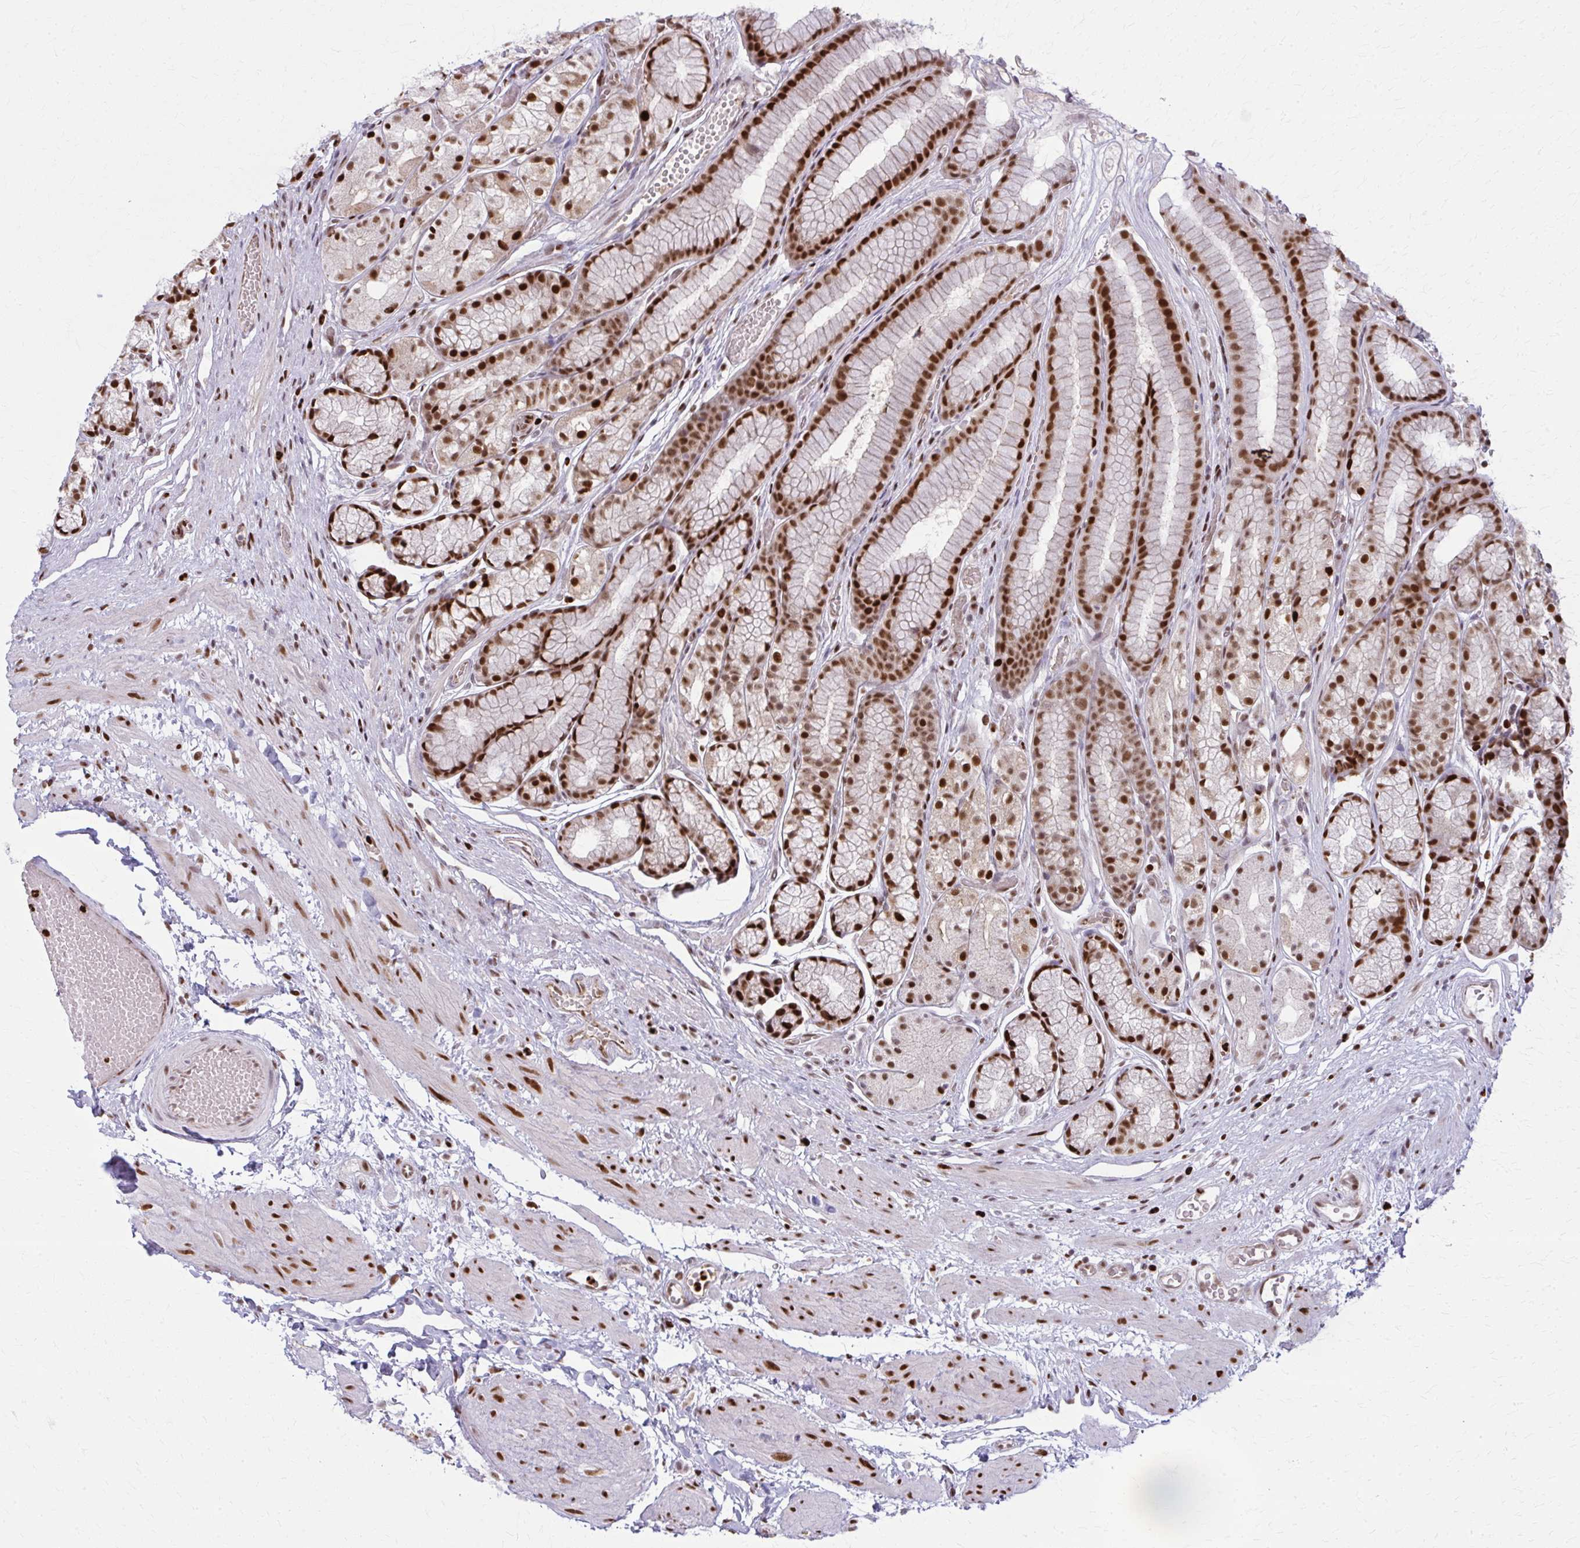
{"staining": {"intensity": "strong", "quantity": ">75%", "location": "cytoplasmic/membranous,nuclear"}, "tissue": "stomach", "cell_type": "Glandular cells", "image_type": "normal", "snomed": [{"axis": "morphology", "description": "Normal tissue, NOS"}, {"axis": "topography", "description": "Smooth muscle"}, {"axis": "topography", "description": "Stomach"}], "caption": "A high amount of strong cytoplasmic/membranous,nuclear expression is seen in approximately >75% of glandular cells in normal stomach.", "gene": "ZNF559", "patient": {"sex": "male", "age": 70}}